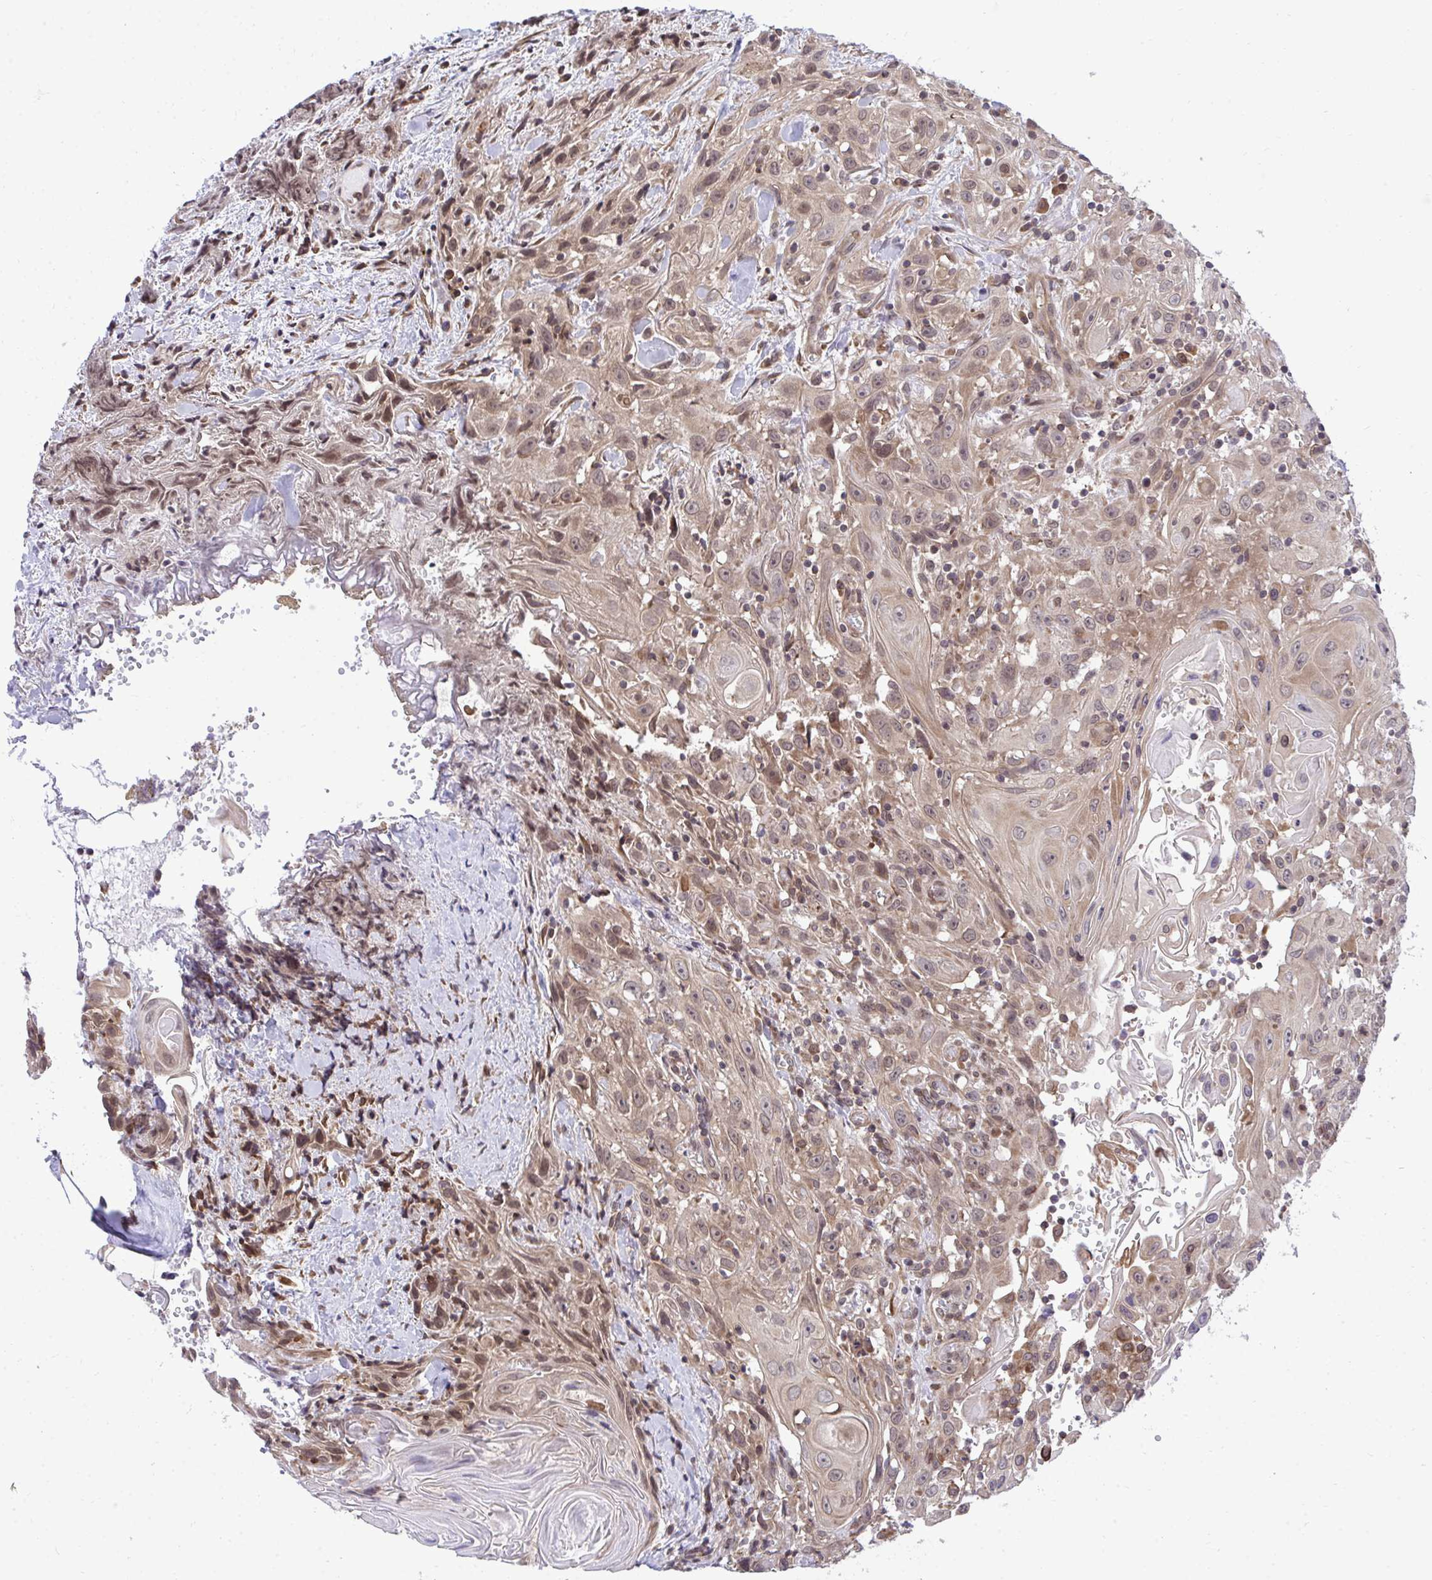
{"staining": {"intensity": "moderate", "quantity": ">75%", "location": "cytoplasmic/membranous,nuclear"}, "tissue": "head and neck cancer", "cell_type": "Tumor cells", "image_type": "cancer", "snomed": [{"axis": "morphology", "description": "Squamous cell carcinoma, NOS"}, {"axis": "topography", "description": "Head-Neck"}], "caption": "There is medium levels of moderate cytoplasmic/membranous and nuclear staining in tumor cells of head and neck squamous cell carcinoma, as demonstrated by immunohistochemical staining (brown color).", "gene": "RPS15", "patient": {"sex": "female", "age": 95}}